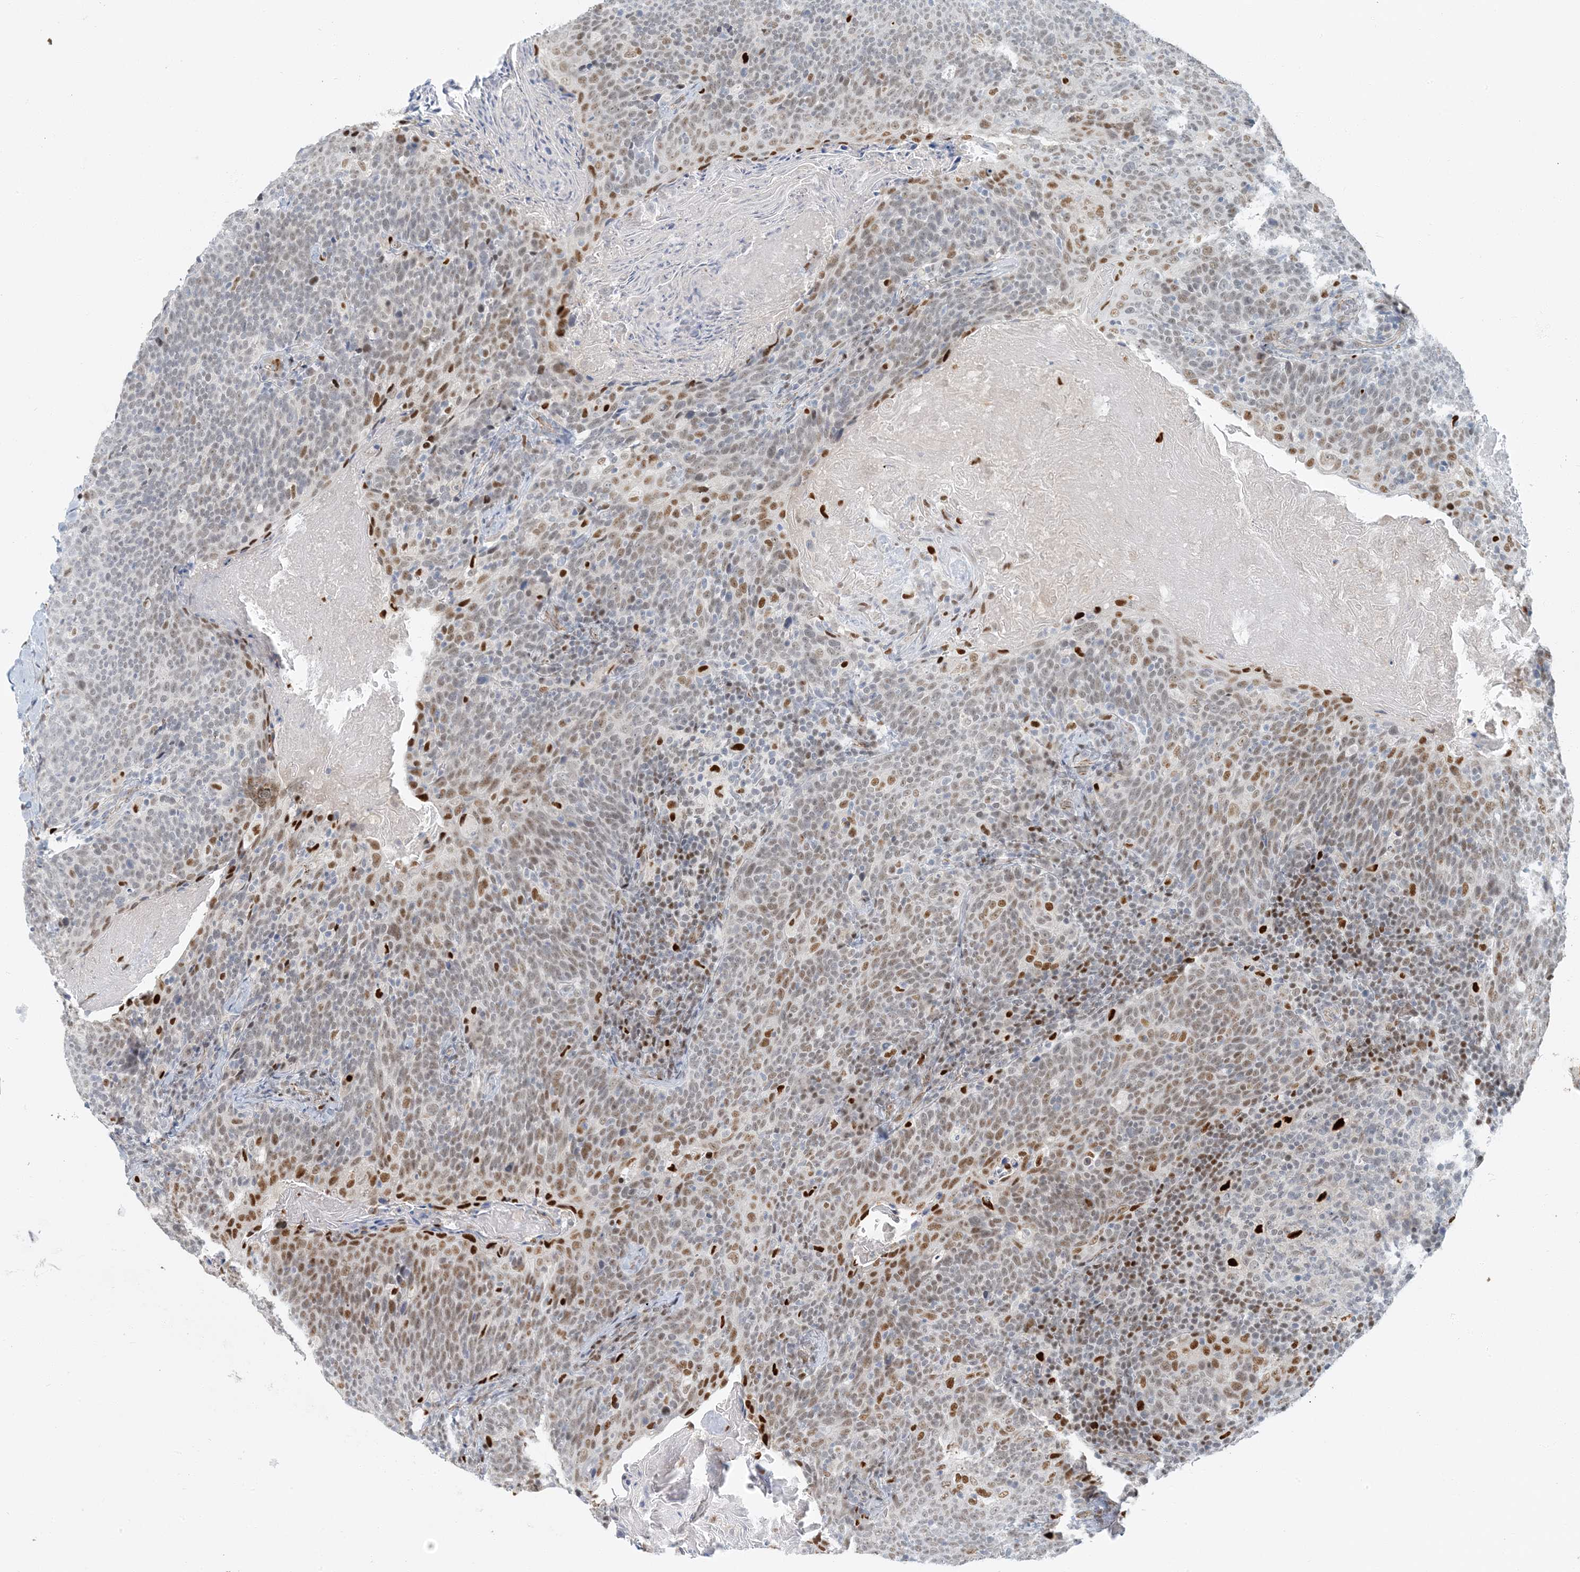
{"staining": {"intensity": "moderate", "quantity": "<25%", "location": "nuclear"}, "tissue": "head and neck cancer", "cell_type": "Tumor cells", "image_type": "cancer", "snomed": [{"axis": "morphology", "description": "Squamous cell carcinoma, NOS"}, {"axis": "morphology", "description": "Squamous cell carcinoma, metastatic, NOS"}, {"axis": "topography", "description": "Lymph node"}, {"axis": "topography", "description": "Head-Neck"}], "caption": "Protein staining of squamous cell carcinoma (head and neck) tissue demonstrates moderate nuclear staining in about <25% of tumor cells.", "gene": "AK9", "patient": {"sex": "male", "age": 62}}